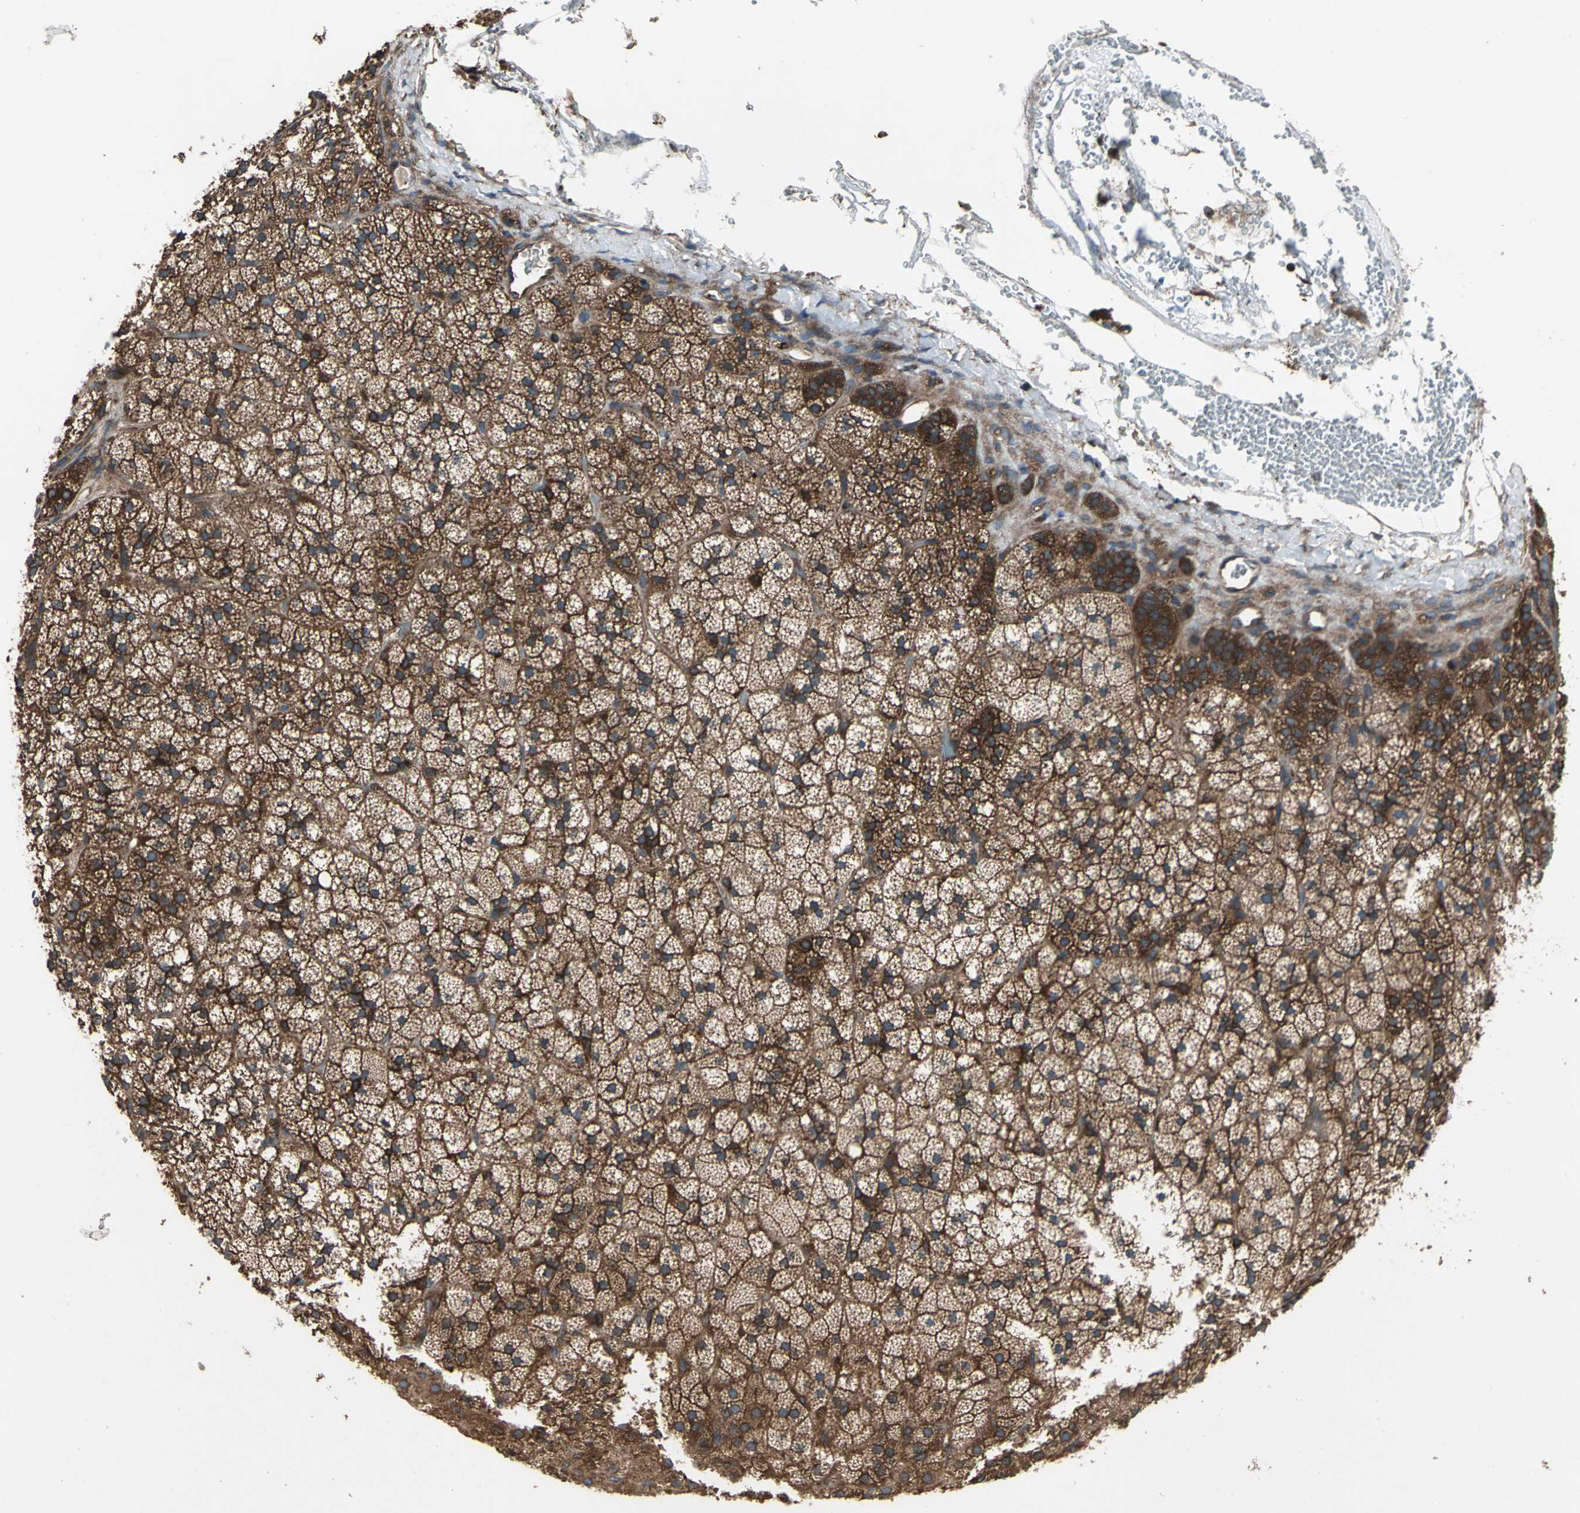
{"staining": {"intensity": "strong", "quantity": ">75%", "location": "cytoplasmic/membranous,nuclear"}, "tissue": "adrenal gland", "cell_type": "Glandular cells", "image_type": "normal", "snomed": [{"axis": "morphology", "description": "Normal tissue, NOS"}, {"axis": "topography", "description": "Adrenal gland"}], "caption": "Approximately >75% of glandular cells in benign human adrenal gland reveal strong cytoplasmic/membranous,nuclear protein positivity as visualized by brown immunohistochemical staining.", "gene": "CAPN1", "patient": {"sex": "male", "age": 35}}